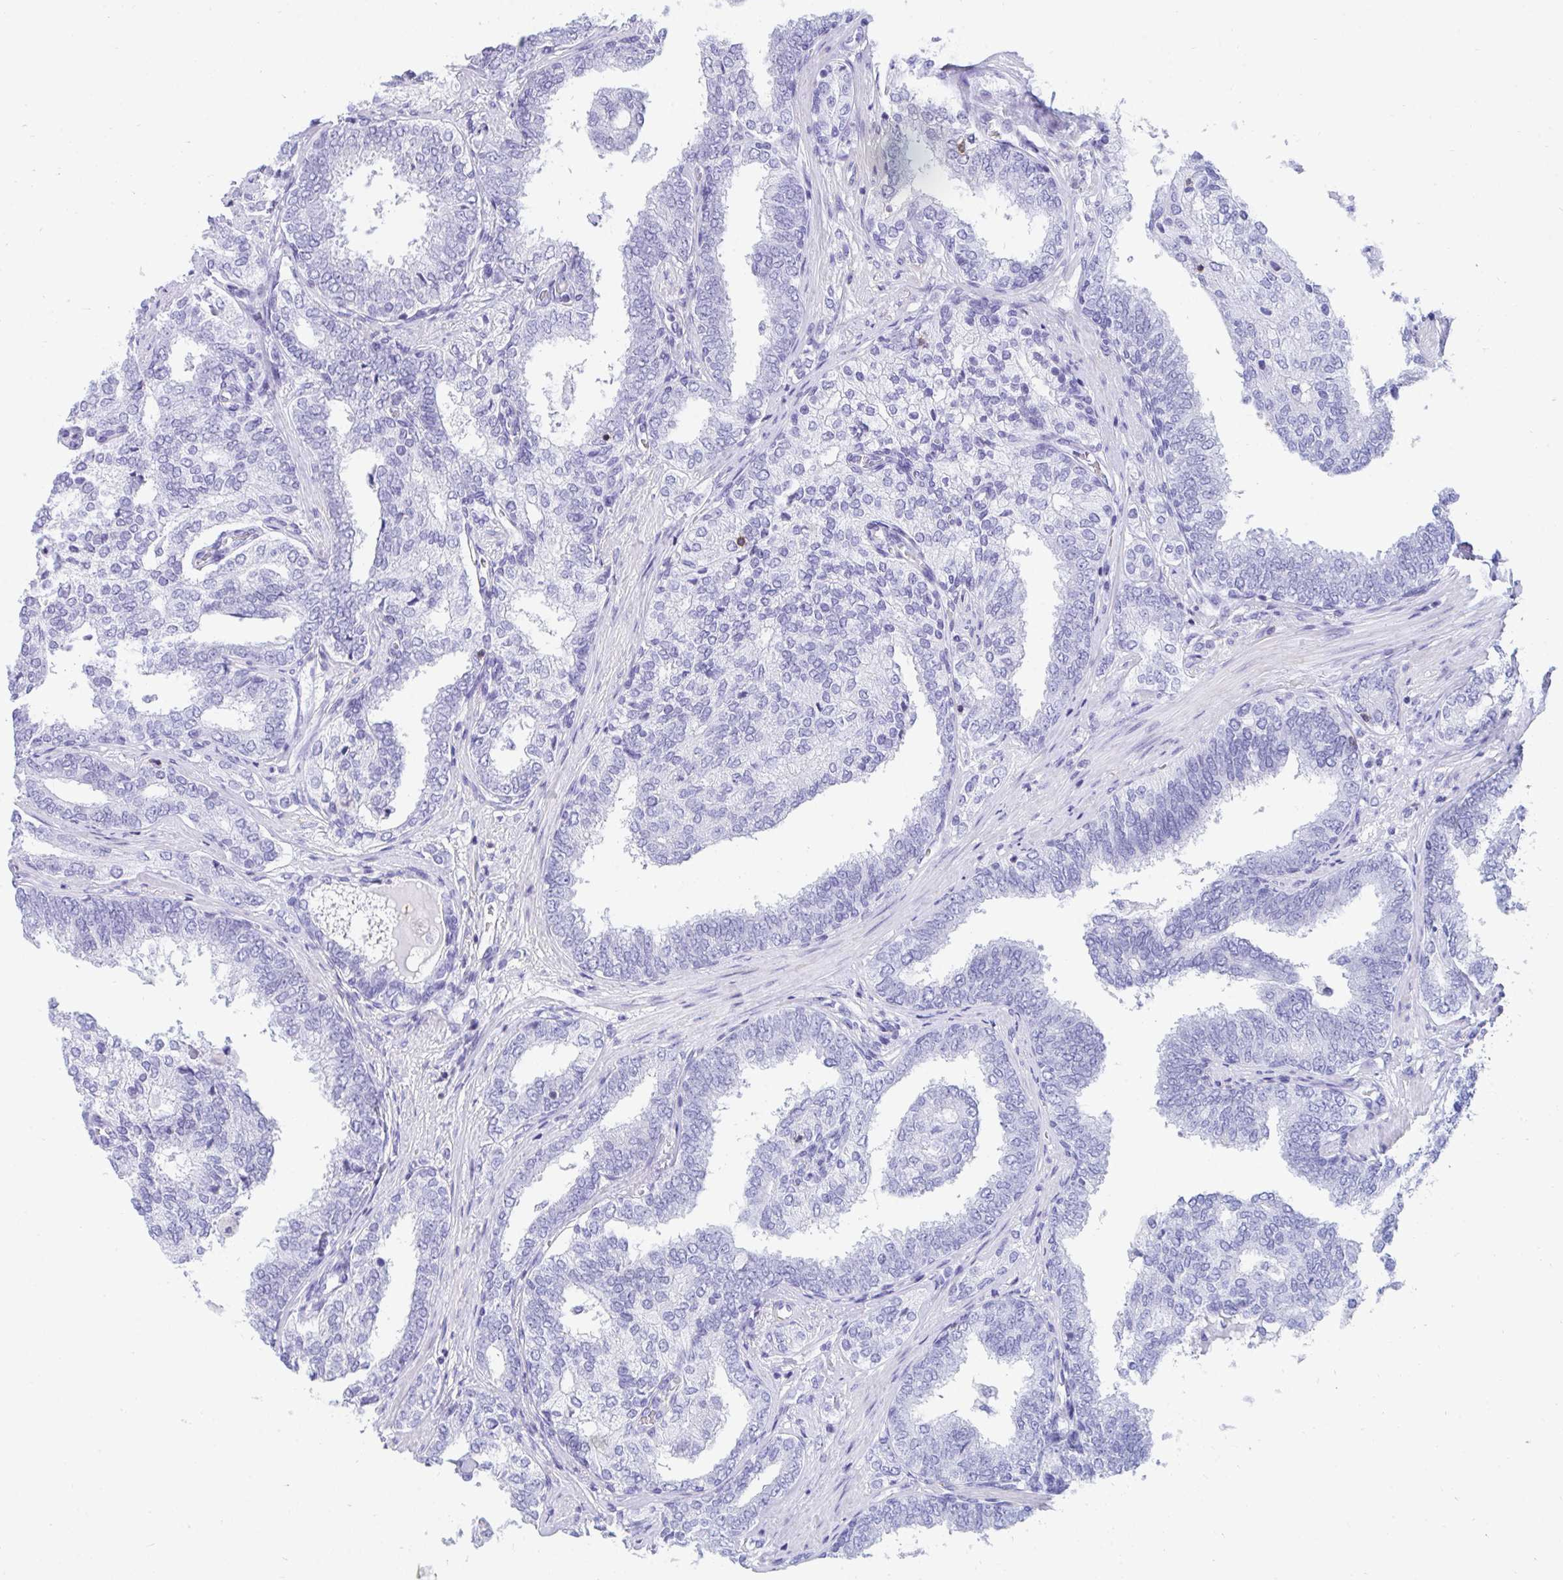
{"staining": {"intensity": "negative", "quantity": "none", "location": "none"}, "tissue": "prostate cancer", "cell_type": "Tumor cells", "image_type": "cancer", "snomed": [{"axis": "morphology", "description": "Adenocarcinoma, High grade"}, {"axis": "topography", "description": "Prostate"}], "caption": "Photomicrograph shows no significant protein expression in tumor cells of prostate cancer.", "gene": "CD7", "patient": {"sex": "male", "age": 72}}